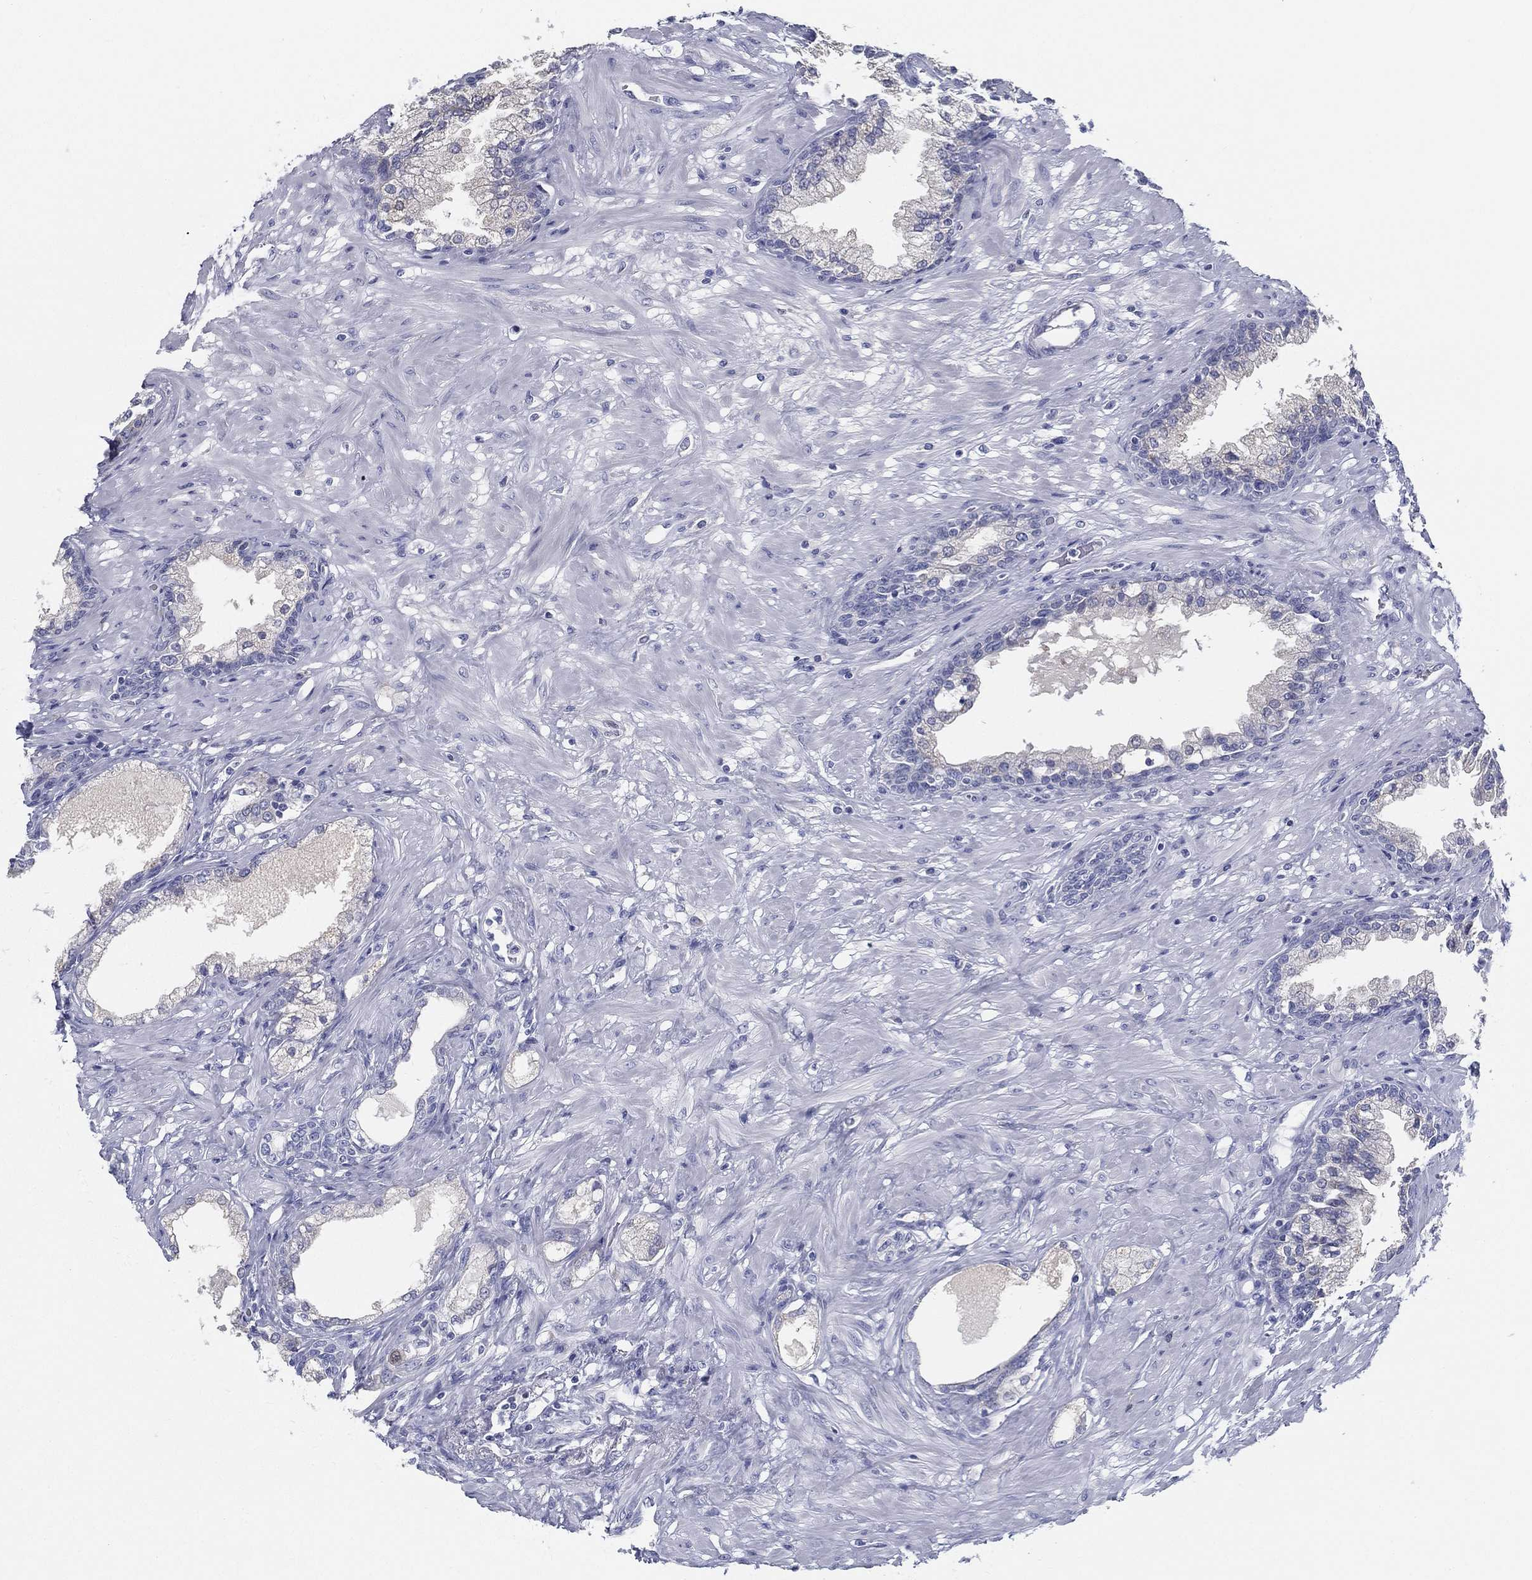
{"staining": {"intensity": "negative", "quantity": "none", "location": "none"}, "tissue": "prostate", "cell_type": "Glandular cells", "image_type": "normal", "snomed": [{"axis": "morphology", "description": "Normal tissue, NOS"}, {"axis": "topography", "description": "Prostate"}], "caption": "An IHC histopathology image of benign prostate is shown. There is no staining in glandular cells of prostate.", "gene": "STS", "patient": {"sex": "male", "age": 63}}